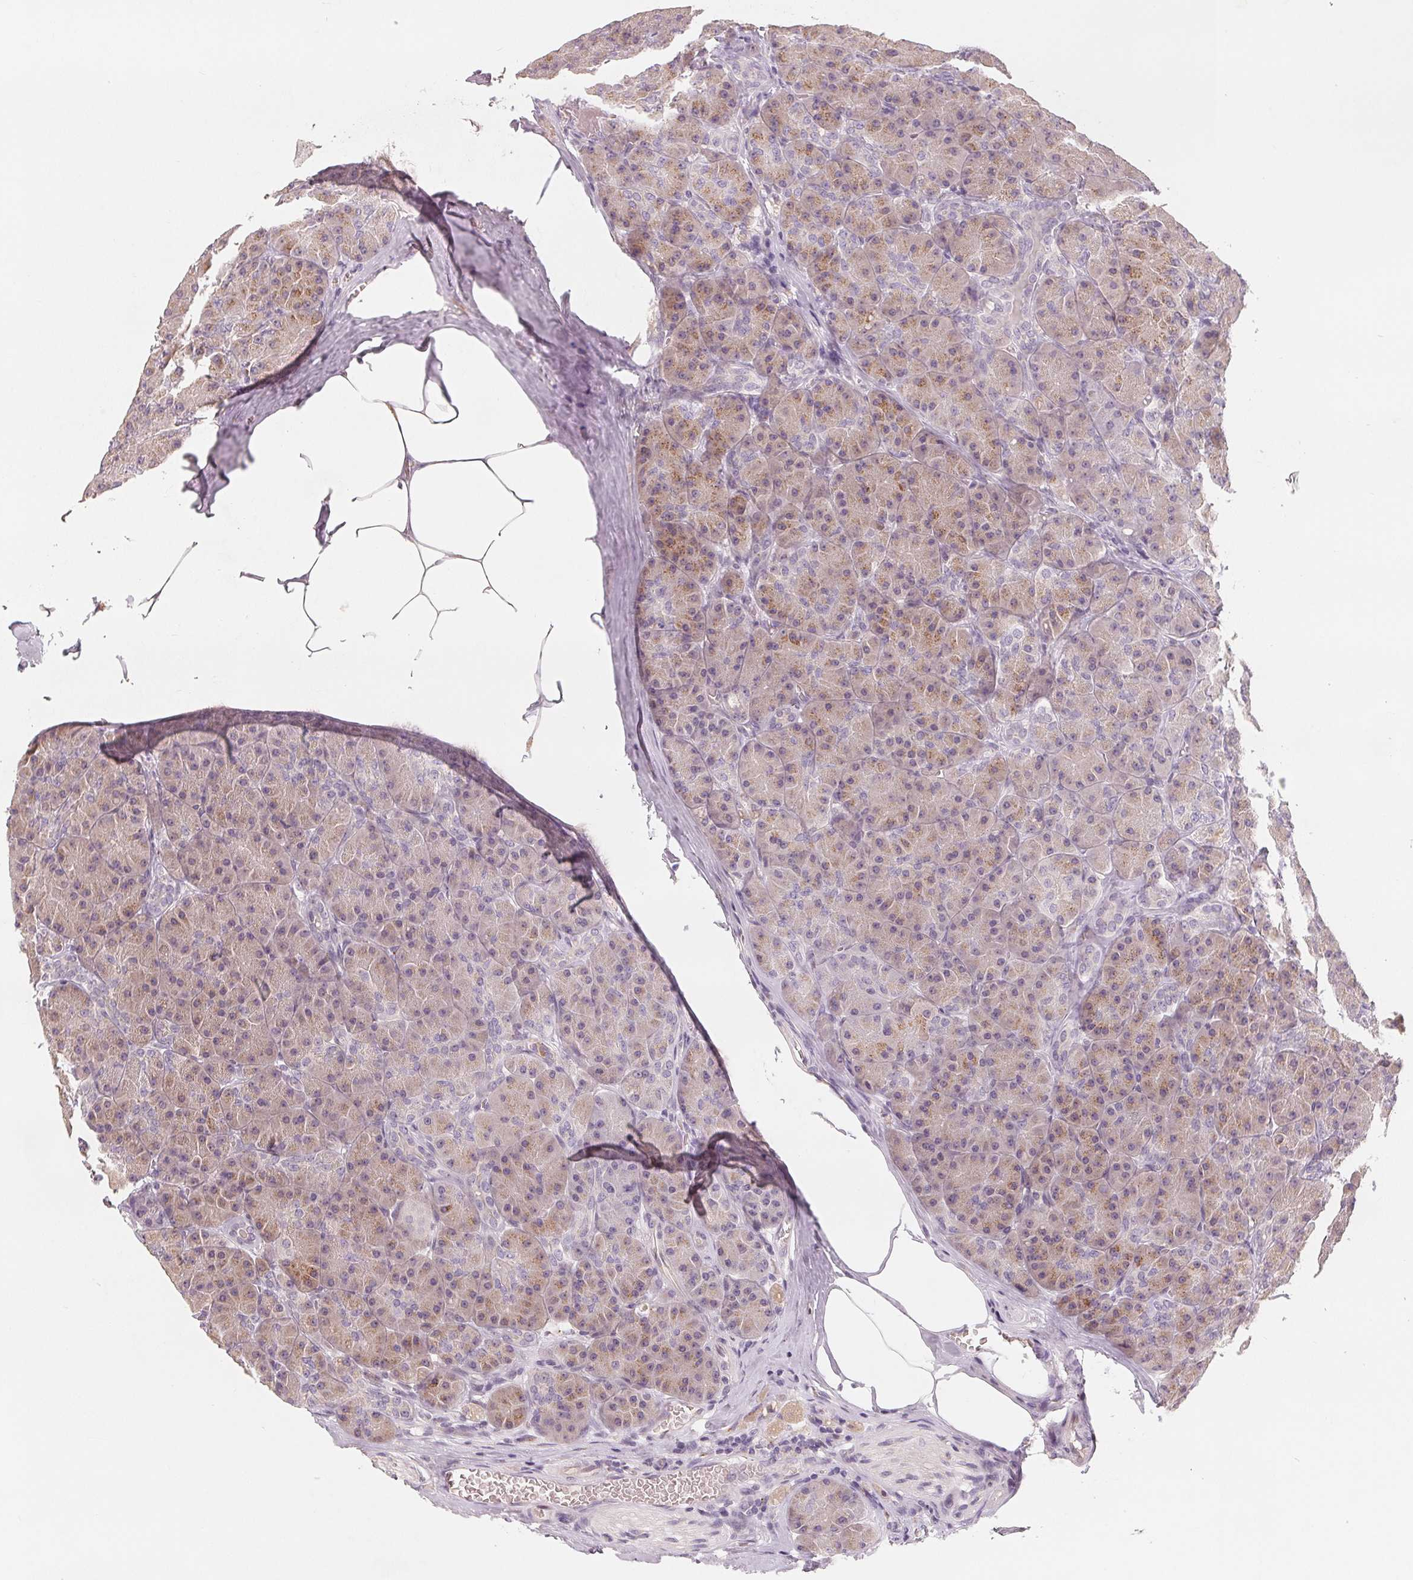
{"staining": {"intensity": "moderate", "quantity": "25%-75%", "location": "cytoplasmic/membranous"}, "tissue": "pancreas", "cell_type": "Exocrine glandular cells", "image_type": "normal", "snomed": [{"axis": "morphology", "description": "Normal tissue, NOS"}, {"axis": "topography", "description": "Pancreas"}], "caption": "A brown stain shows moderate cytoplasmic/membranous positivity of a protein in exocrine glandular cells of benign human pancreas. Immunohistochemistry (ihc) stains the protein in brown and the nuclei are stained blue.", "gene": "TMSB15B", "patient": {"sex": "male", "age": 57}}